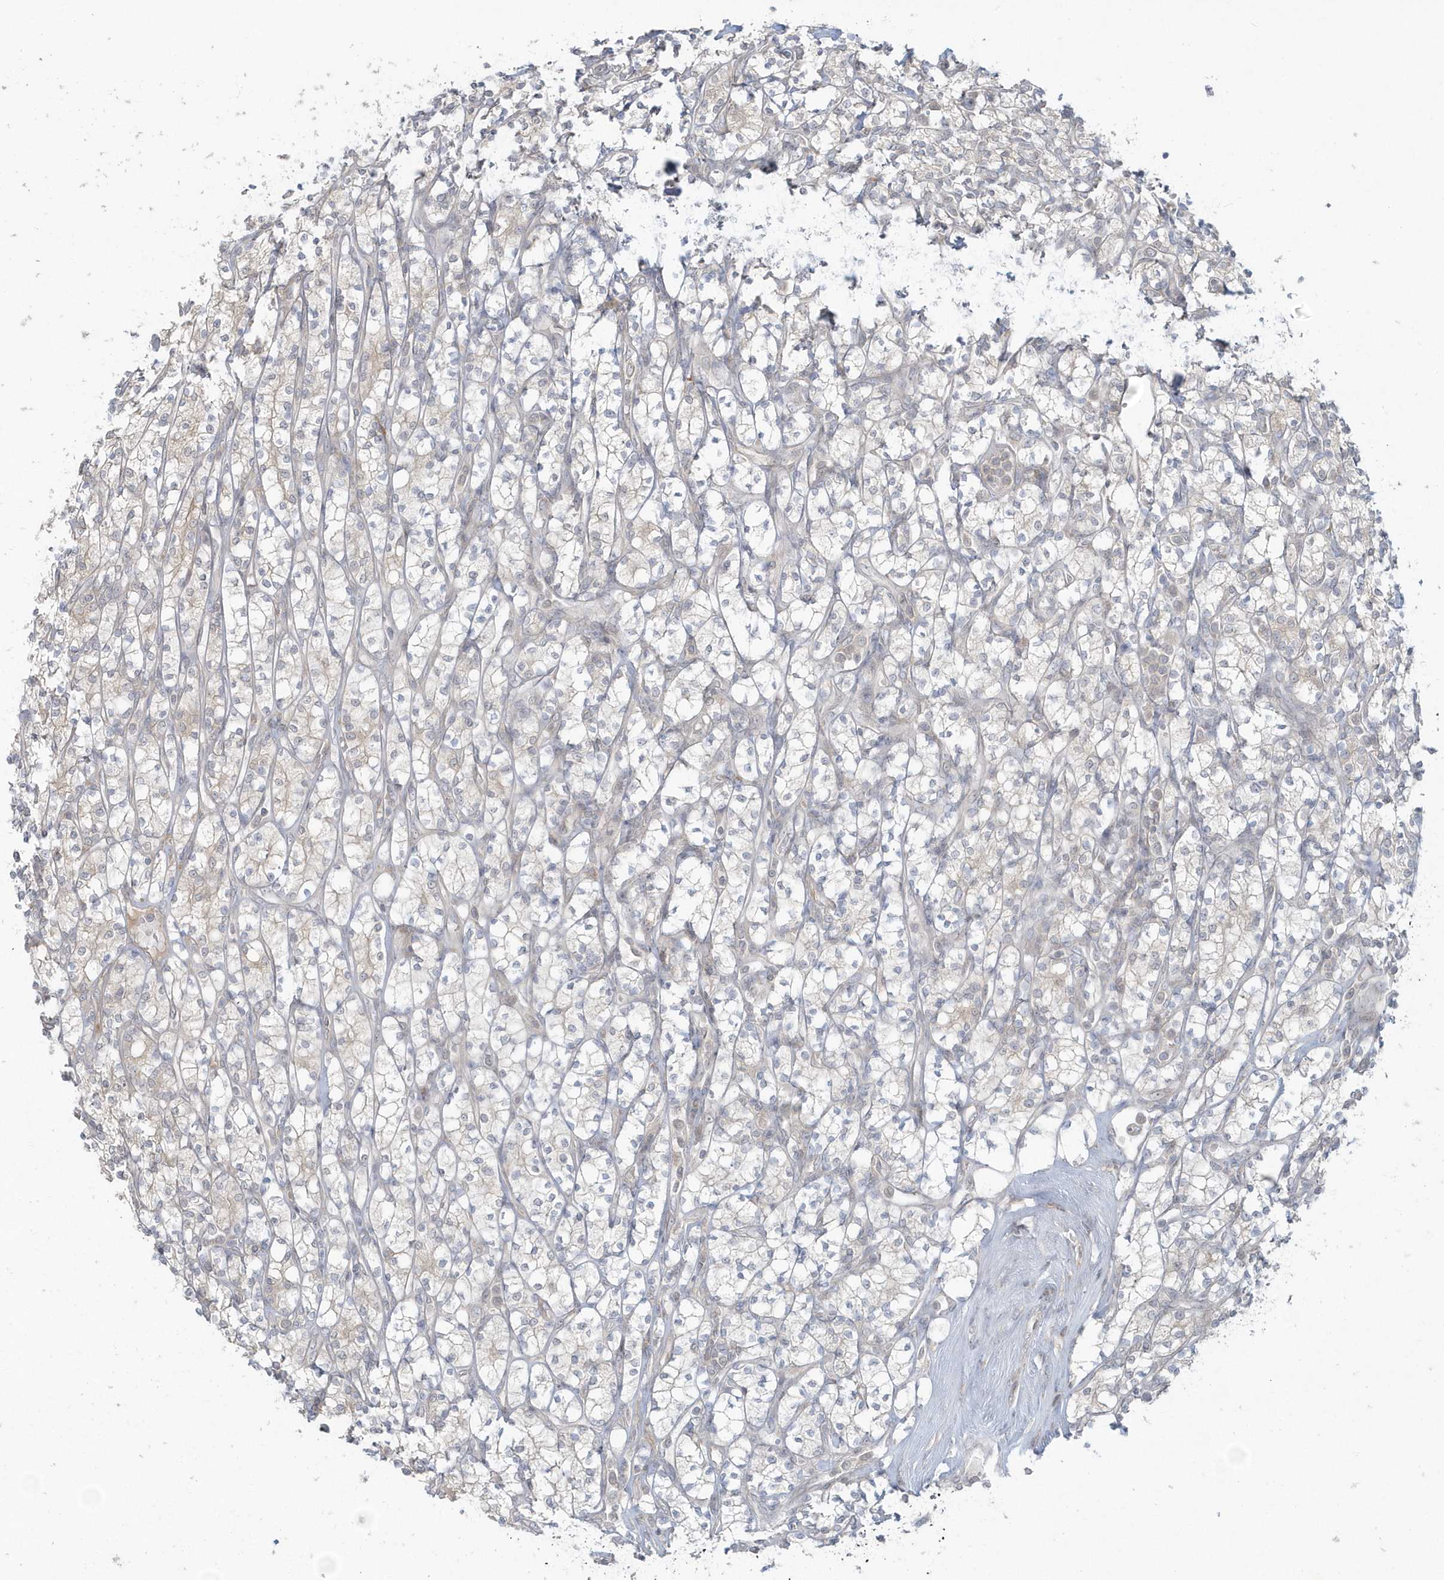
{"staining": {"intensity": "negative", "quantity": "none", "location": "none"}, "tissue": "renal cancer", "cell_type": "Tumor cells", "image_type": "cancer", "snomed": [{"axis": "morphology", "description": "Adenocarcinoma, NOS"}, {"axis": "topography", "description": "Kidney"}], "caption": "Renal adenocarcinoma was stained to show a protein in brown. There is no significant positivity in tumor cells. (IHC, brightfield microscopy, high magnification).", "gene": "BLTP3A", "patient": {"sex": "male", "age": 77}}